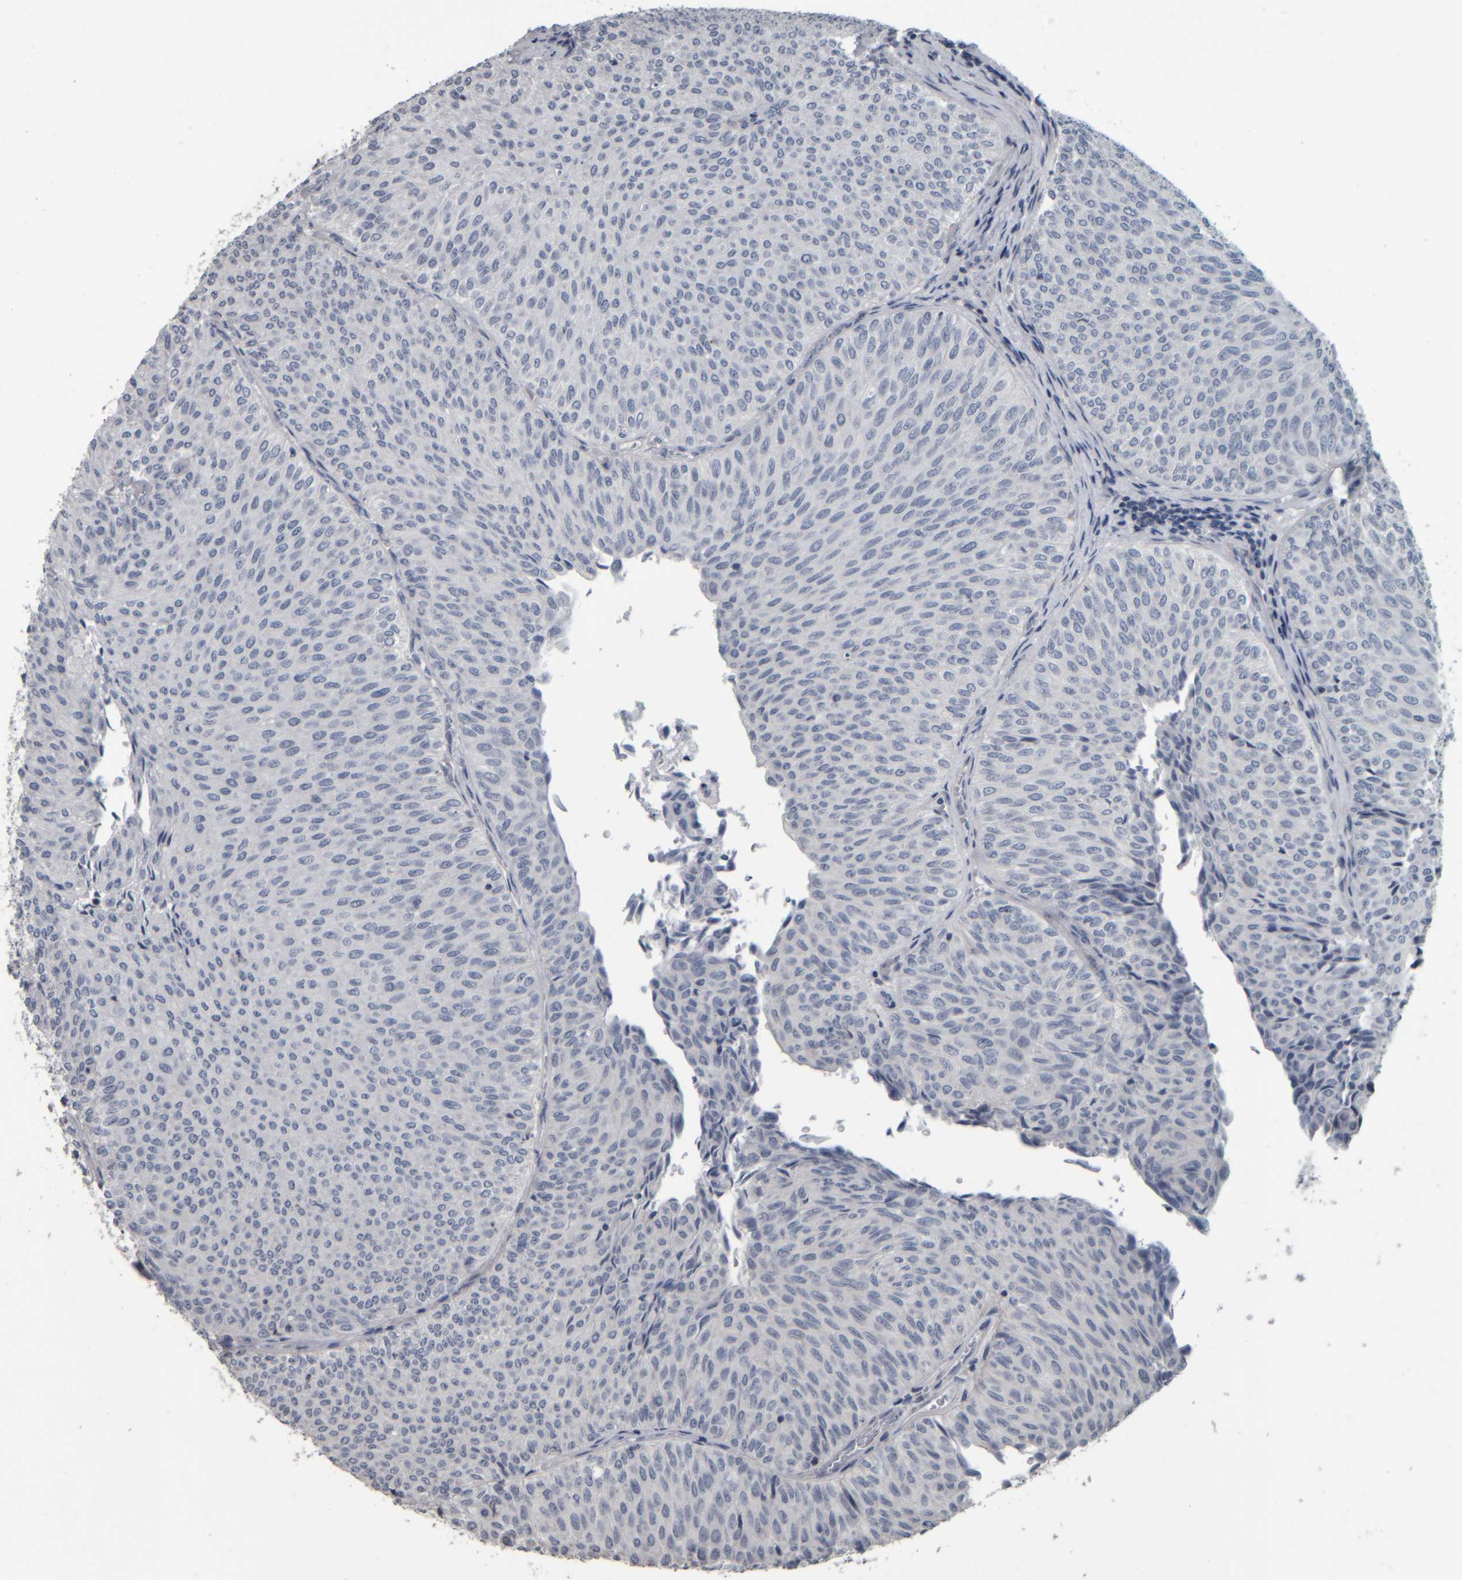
{"staining": {"intensity": "negative", "quantity": "none", "location": "none"}, "tissue": "urothelial cancer", "cell_type": "Tumor cells", "image_type": "cancer", "snomed": [{"axis": "morphology", "description": "Urothelial carcinoma, Low grade"}, {"axis": "topography", "description": "Urinary bladder"}], "caption": "Tumor cells show no significant protein staining in low-grade urothelial carcinoma.", "gene": "CAVIN4", "patient": {"sex": "male", "age": 78}}